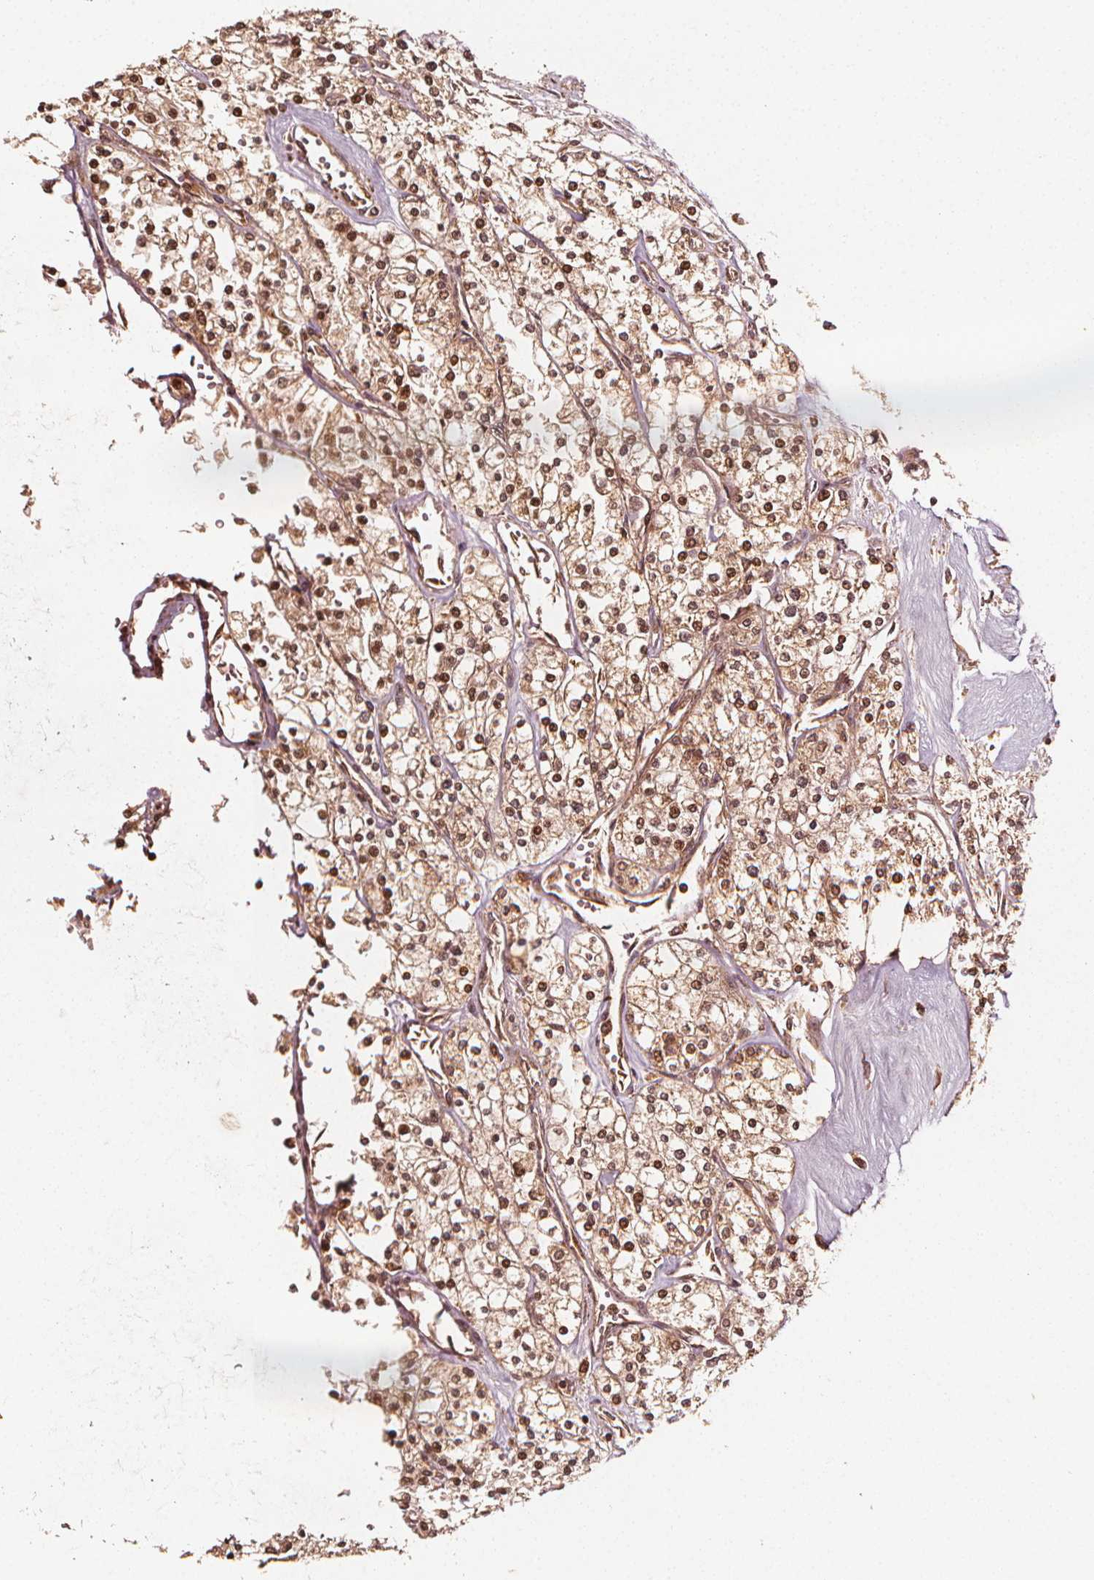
{"staining": {"intensity": "moderate", "quantity": ">75%", "location": "cytoplasmic/membranous,nuclear"}, "tissue": "renal cancer", "cell_type": "Tumor cells", "image_type": "cancer", "snomed": [{"axis": "morphology", "description": "Adenocarcinoma, NOS"}, {"axis": "topography", "description": "Kidney"}], "caption": "An image of renal adenocarcinoma stained for a protein exhibits moderate cytoplasmic/membranous and nuclear brown staining in tumor cells. (brown staining indicates protein expression, while blue staining denotes nuclei).", "gene": "NPC1", "patient": {"sex": "male", "age": 80}}